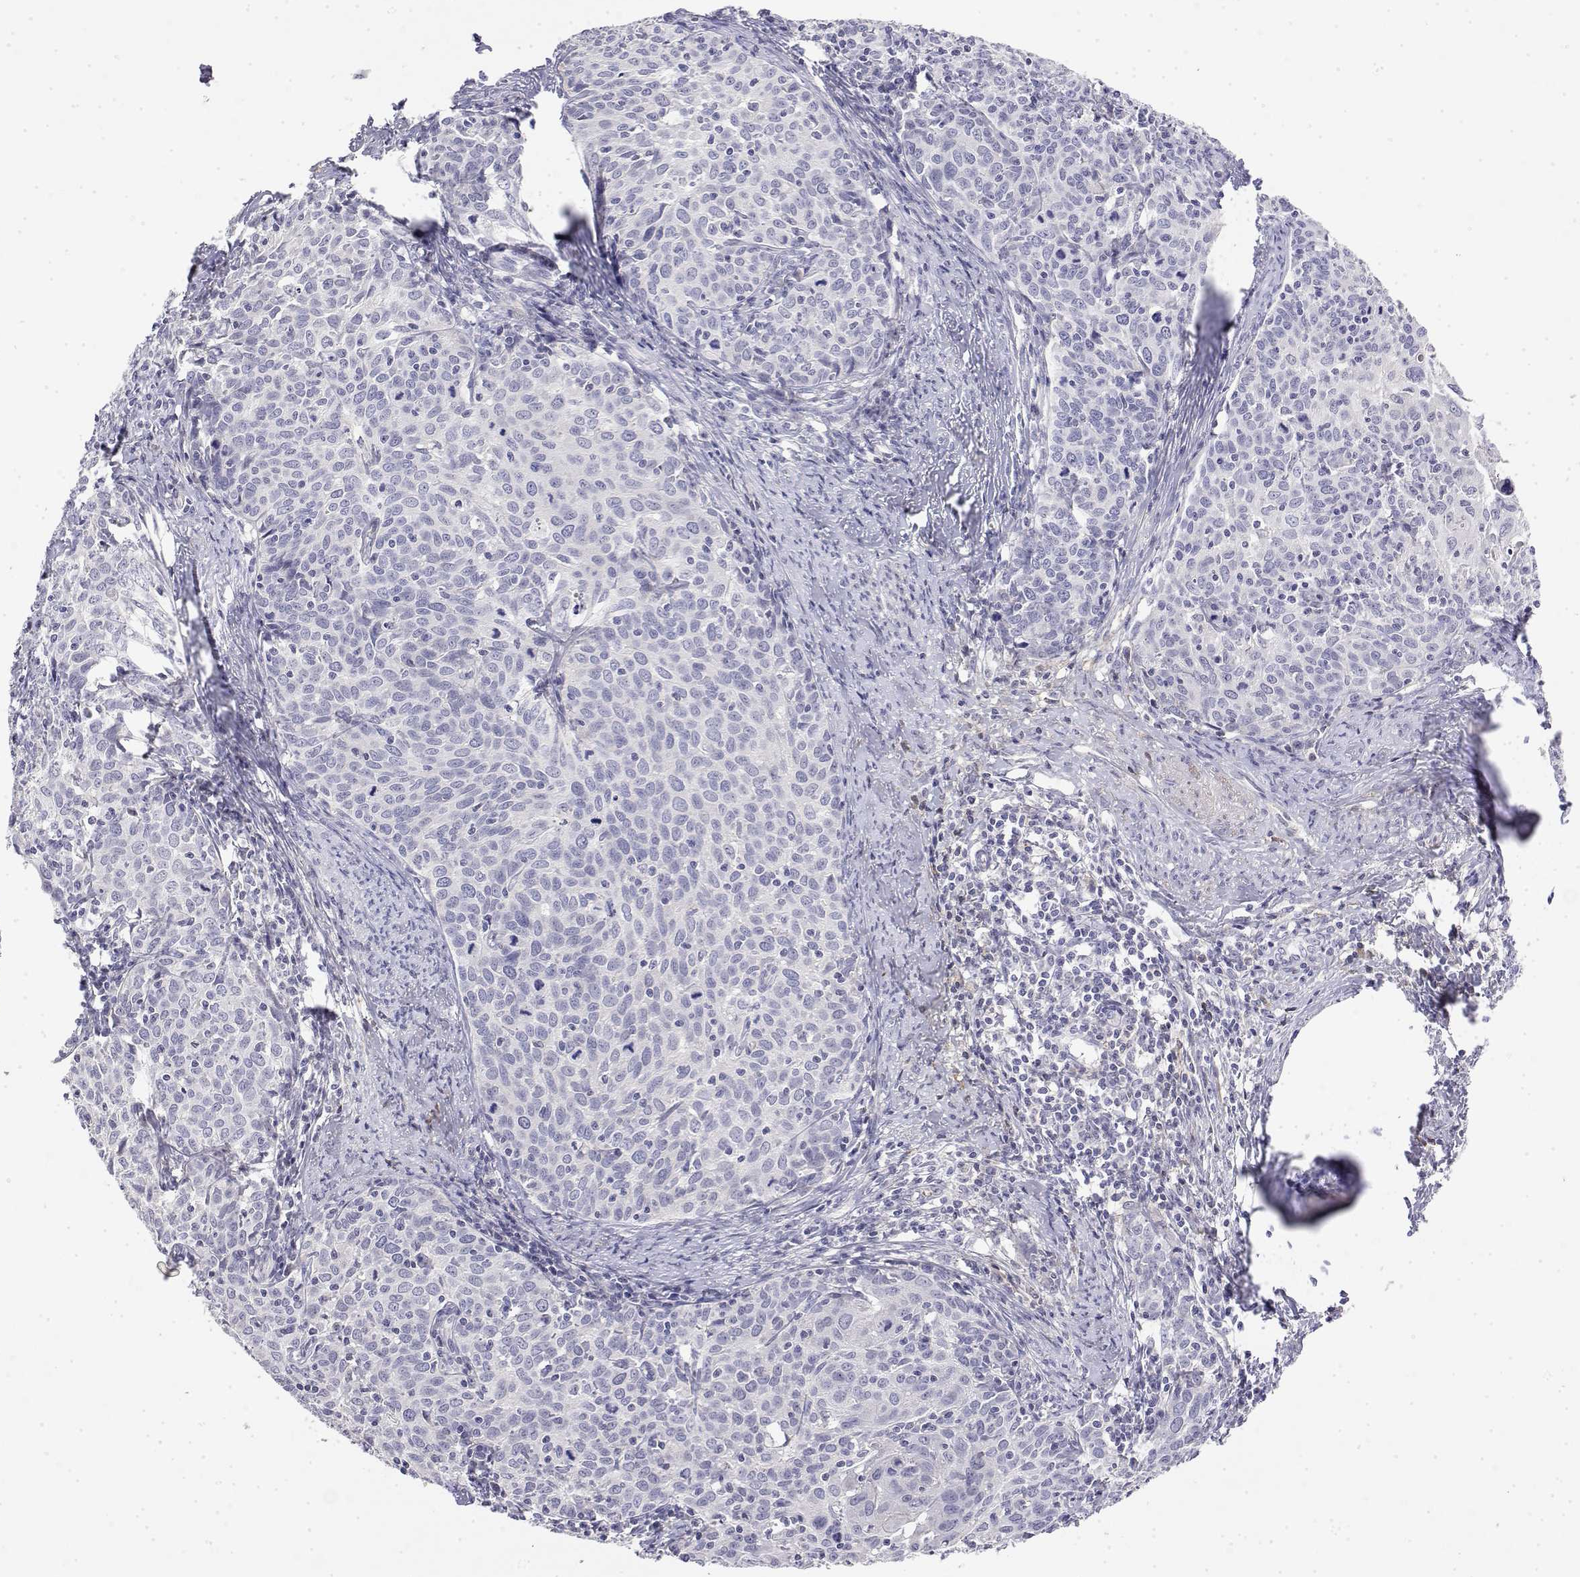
{"staining": {"intensity": "negative", "quantity": "none", "location": "none"}, "tissue": "cervical cancer", "cell_type": "Tumor cells", "image_type": "cancer", "snomed": [{"axis": "morphology", "description": "Squamous cell carcinoma, NOS"}, {"axis": "topography", "description": "Cervix"}], "caption": "This is an immunohistochemistry (IHC) micrograph of squamous cell carcinoma (cervical). There is no staining in tumor cells.", "gene": "GGACT", "patient": {"sex": "female", "age": 62}}